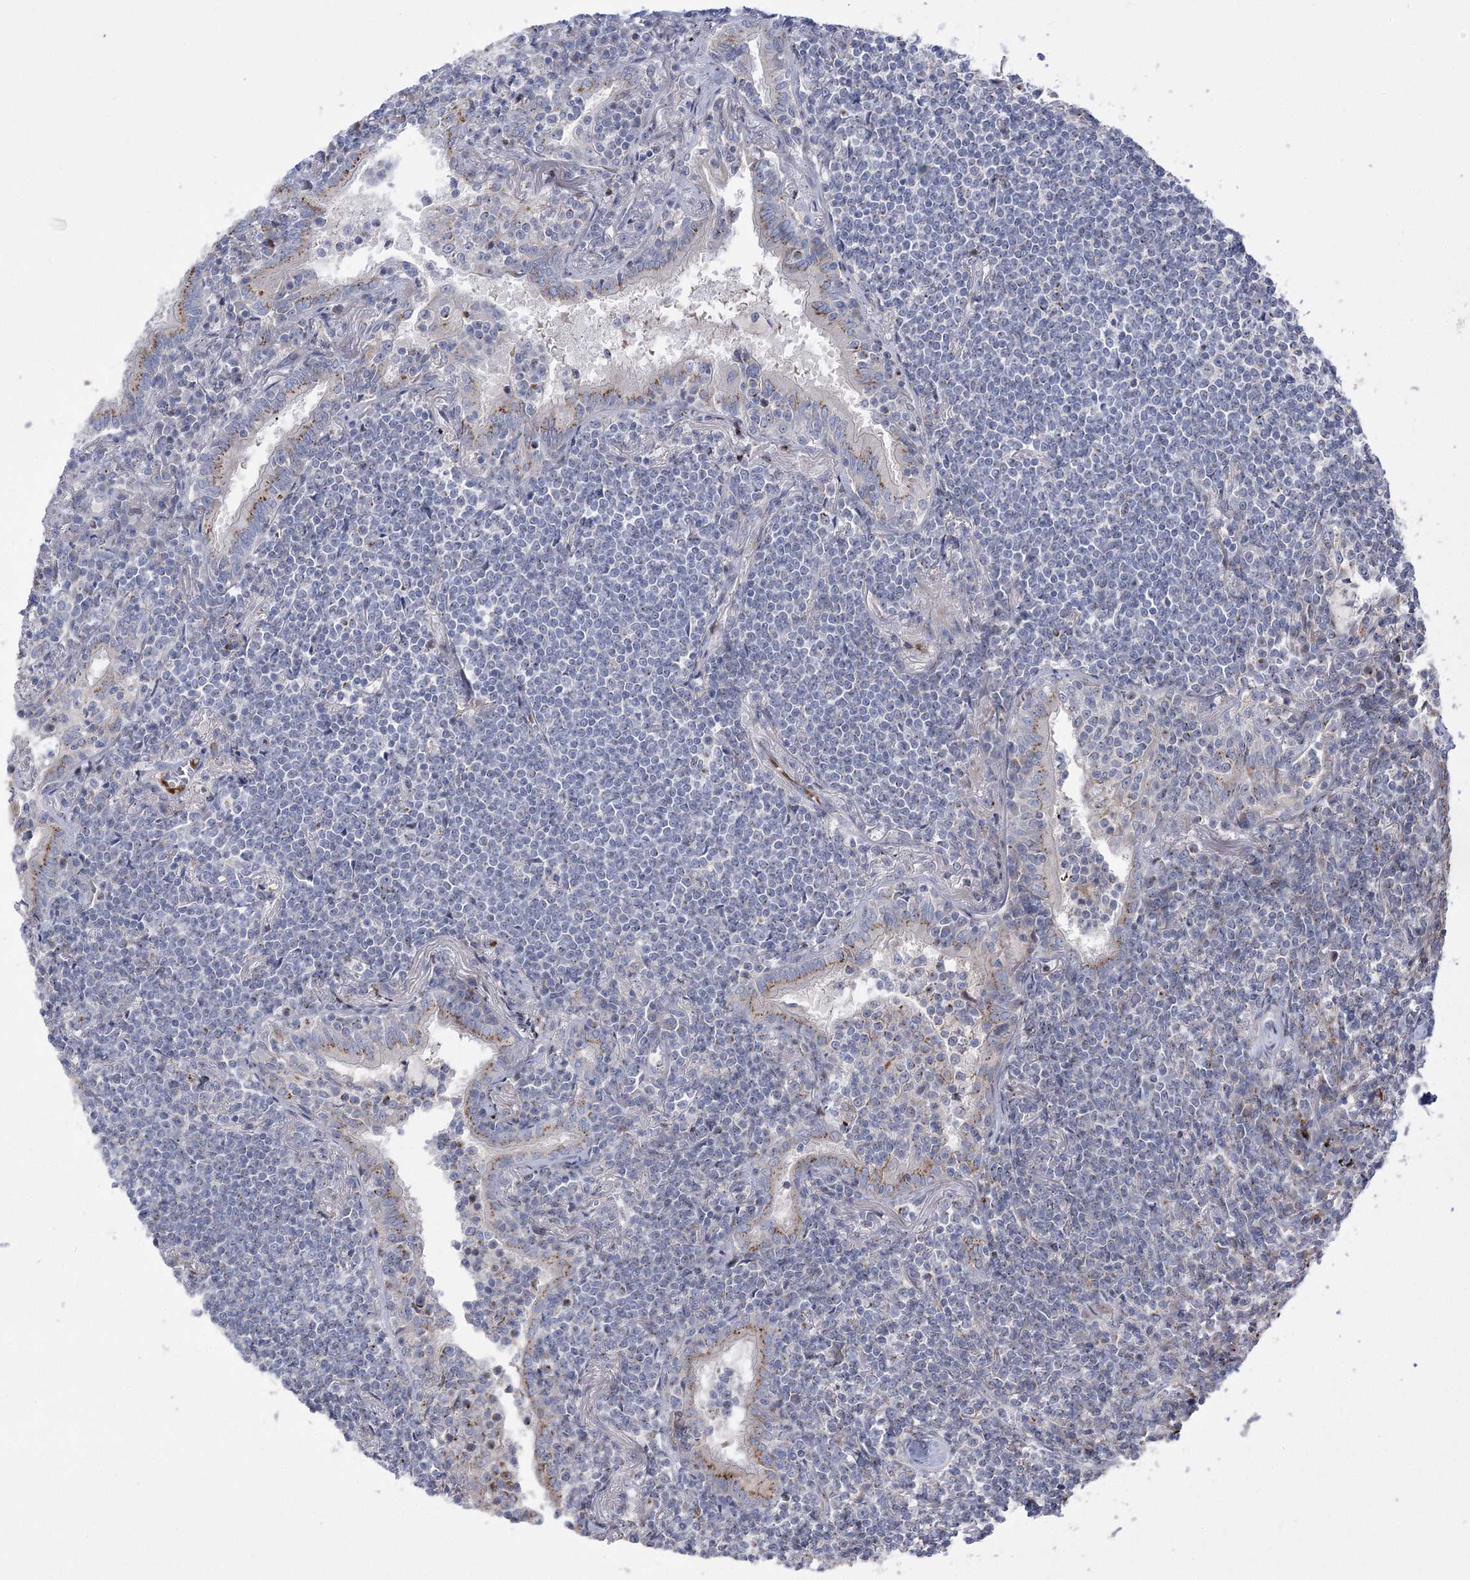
{"staining": {"intensity": "negative", "quantity": "none", "location": "none"}, "tissue": "lymphoma", "cell_type": "Tumor cells", "image_type": "cancer", "snomed": [{"axis": "morphology", "description": "Malignant lymphoma, non-Hodgkin's type, Low grade"}, {"axis": "topography", "description": "Lung"}], "caption": "IHC photomicrograph of neoplastic tissue: low-grade malignant lymphoma, non-Hodgkin's type stained with DAB shows no significant protein positivity in tumor cells. (Stains: DAB immunohistochemistry (IHC) with hematoxylin counter stain, Microscopy: brightfield microscopy at high magnification).", "gene": "NME7", "patient": {"sex": "female", "age": 71}}